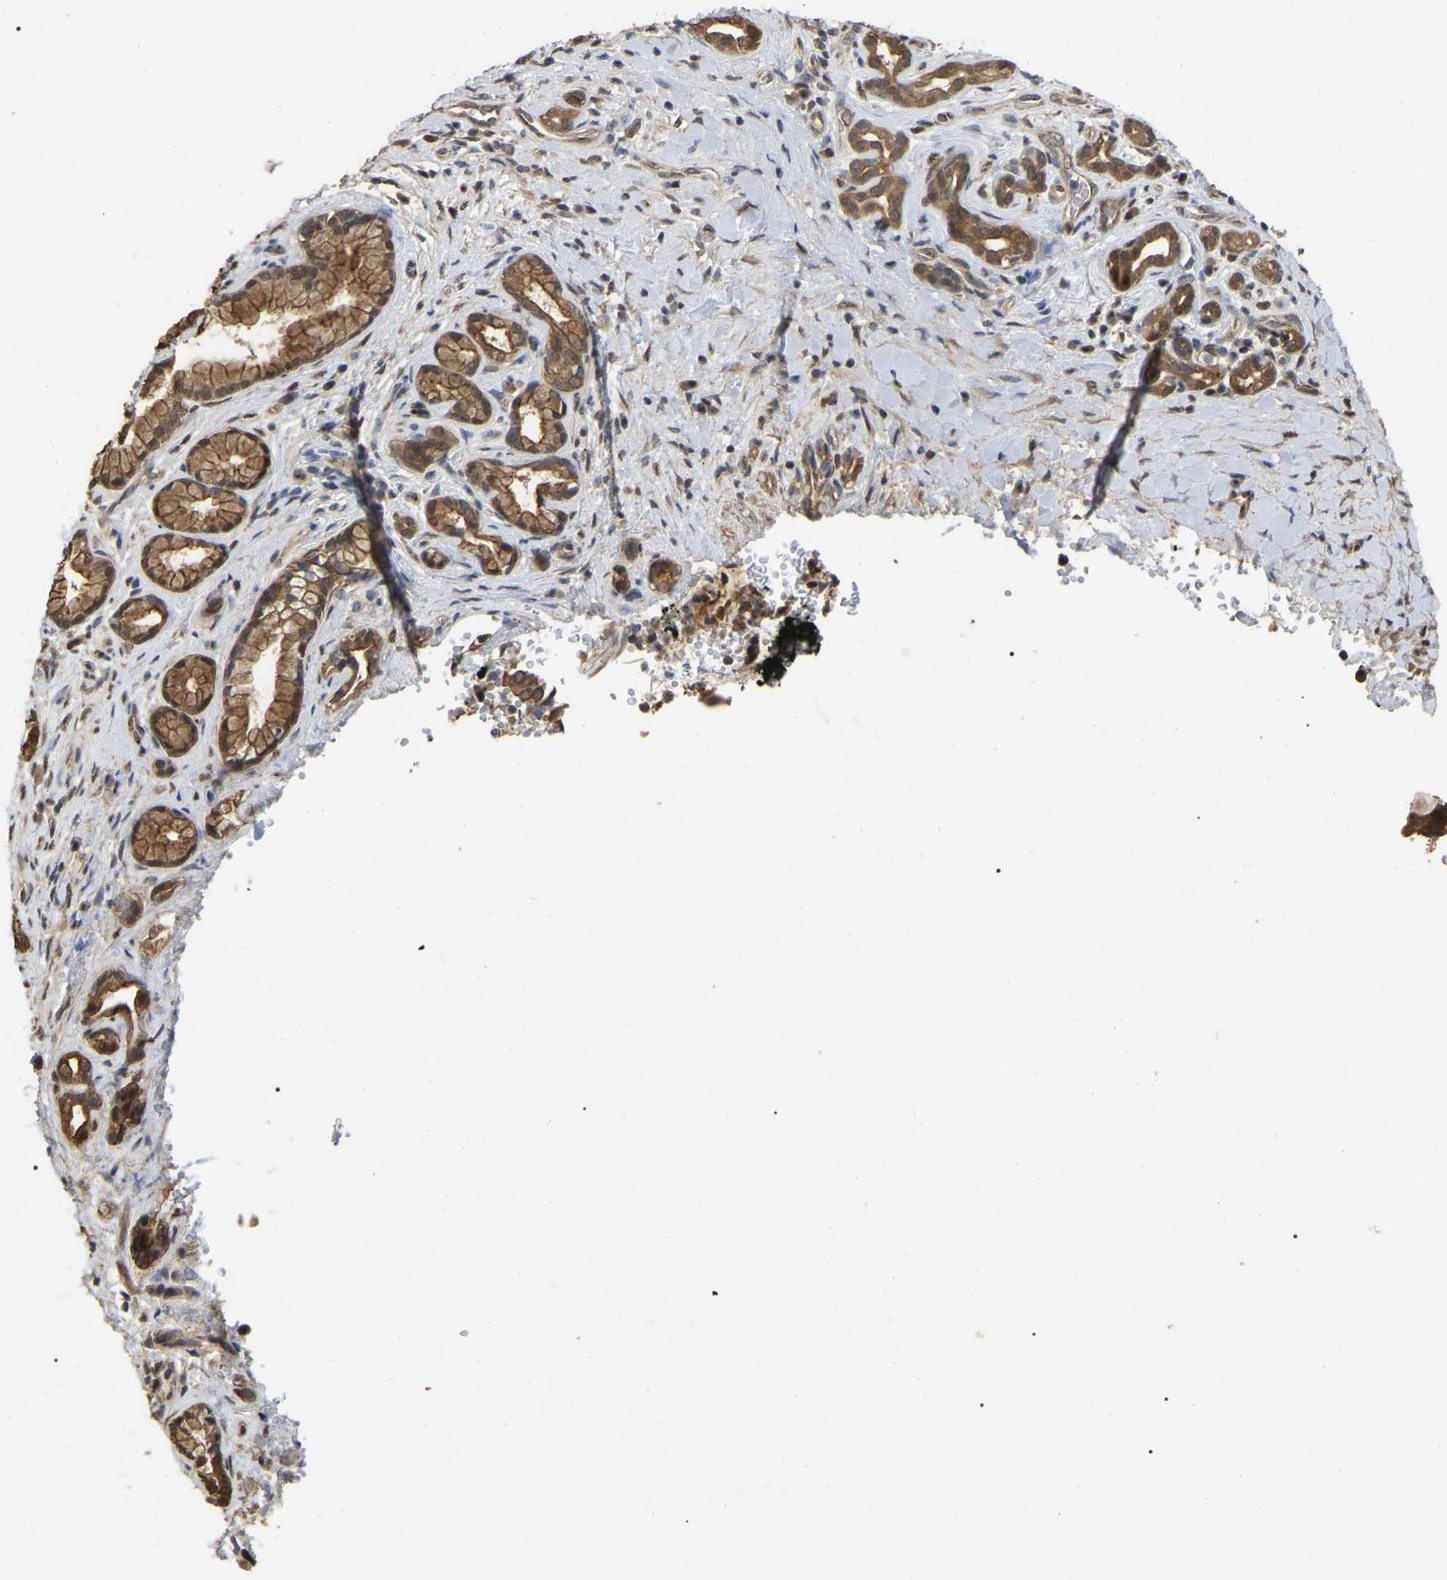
{"staining": {"intensity": "moderate", "quantity": ">75%", "location": "cytoplasmic/membranous"}, "tissue": "pancreatic cancer", "cell_type": "Tumor cells", "image_type": "cancer", "snomed": [{"axis": "morphology", "description": "Adenocarcinoma, NOS"}, {"axis": "topography", "description": "Pancreas"}], "caption": "The image exhibits staining of pancreatic adenocarcinoma, revealing moderate cytoplasmic/membranous protein staining (brown color) within tumor cells.", "gene": "FAM219A", "patient": {"sex": "female", "age": 70}}